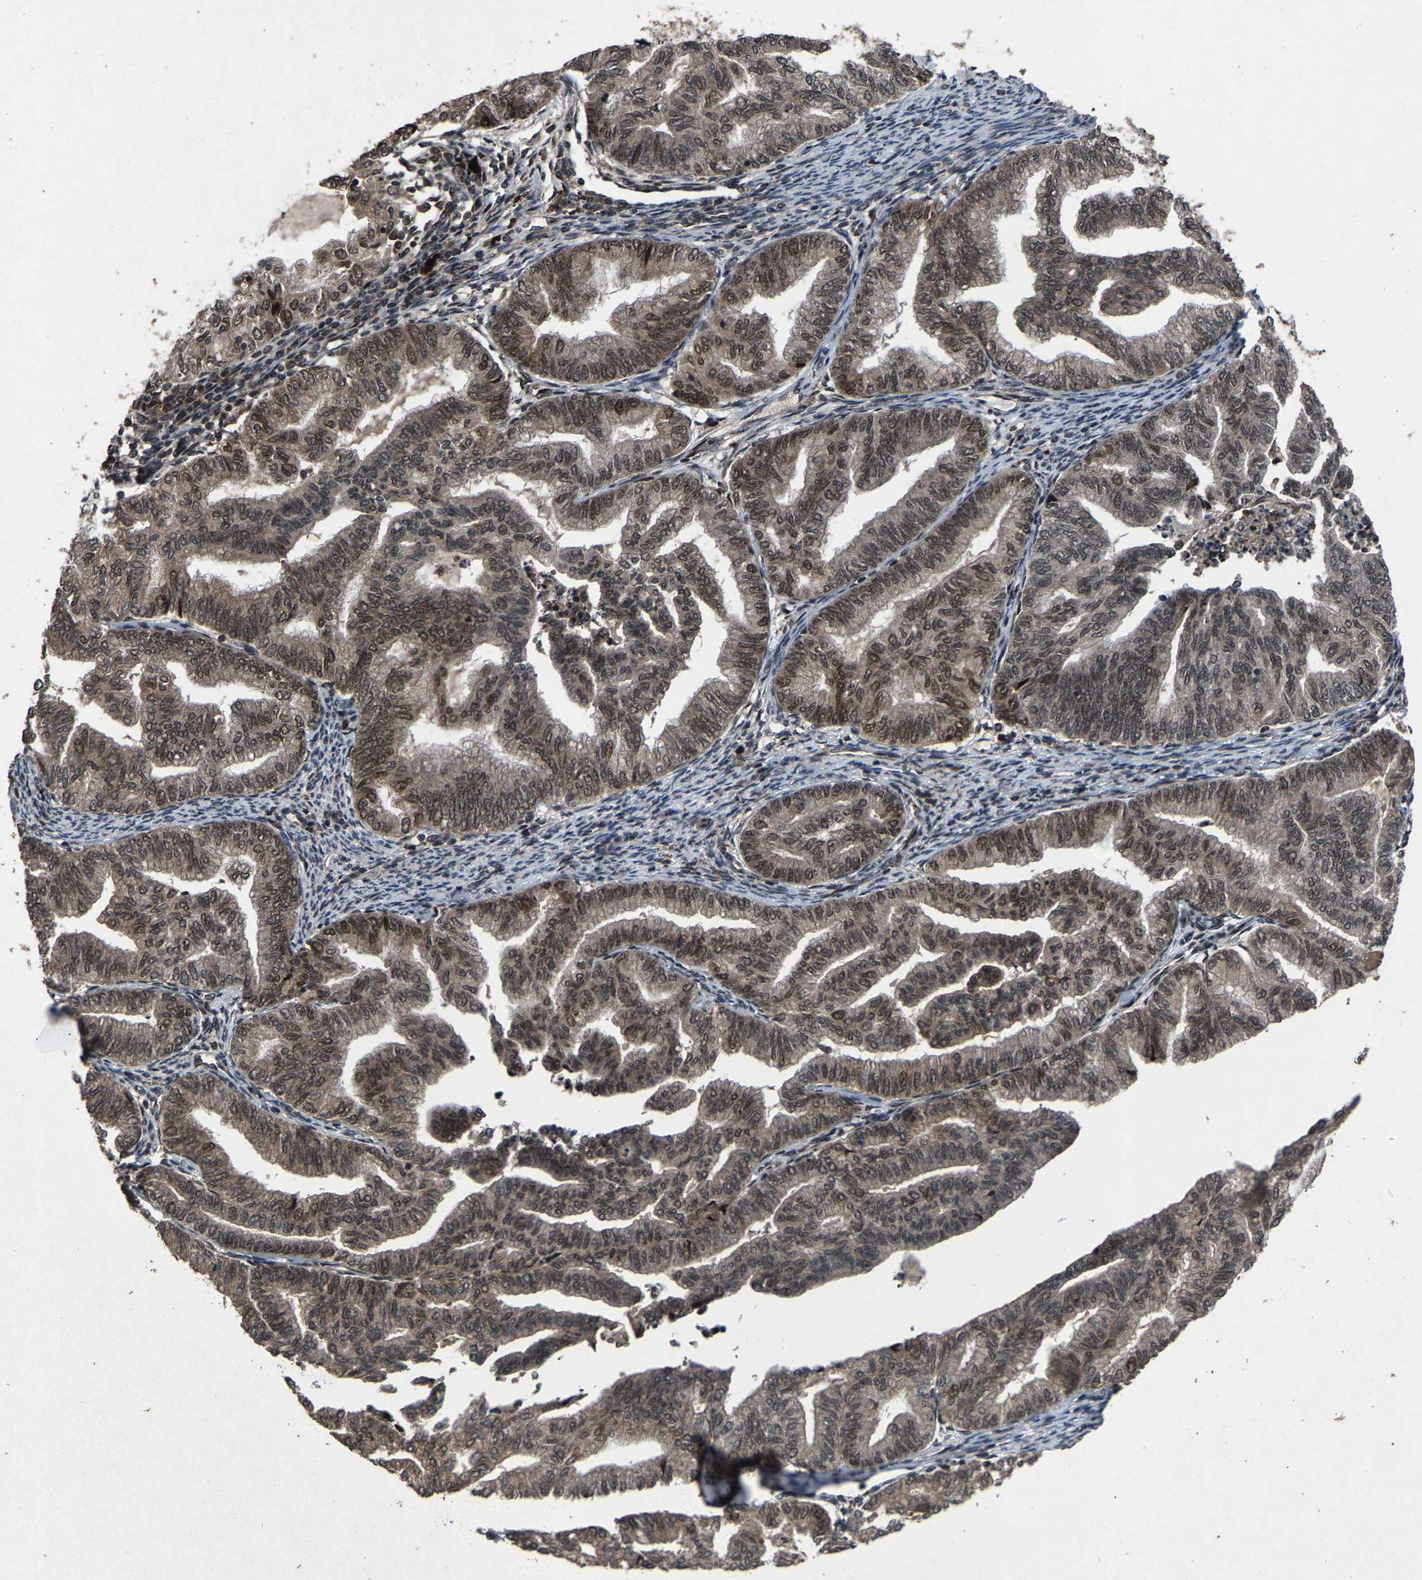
{"staining": {"intensity": "moderate", "quantity": ">75%", "location": "cytoplasmic/membranous,nuclear"}, "tissue": "endometrial cancer", "cell_type": "Tumor cells", "image_type": "cancer", "snomed": [{"axis": "morphology", "description": "Adenocarcinoma, NOS"}, {"axis": "topography", "description": "Endometrium"}], "caption": "Immunohistochemistry (DAB (3,3'-diaminobenzidine)) staining of human endometrial adenocarcinoma exhibits moderate cytoplasmic/membranous and nuclear protein staining in about >75% of tumor cells.", "gene": "HAUS6", "patient": {"sex": "female", "age": 79}}